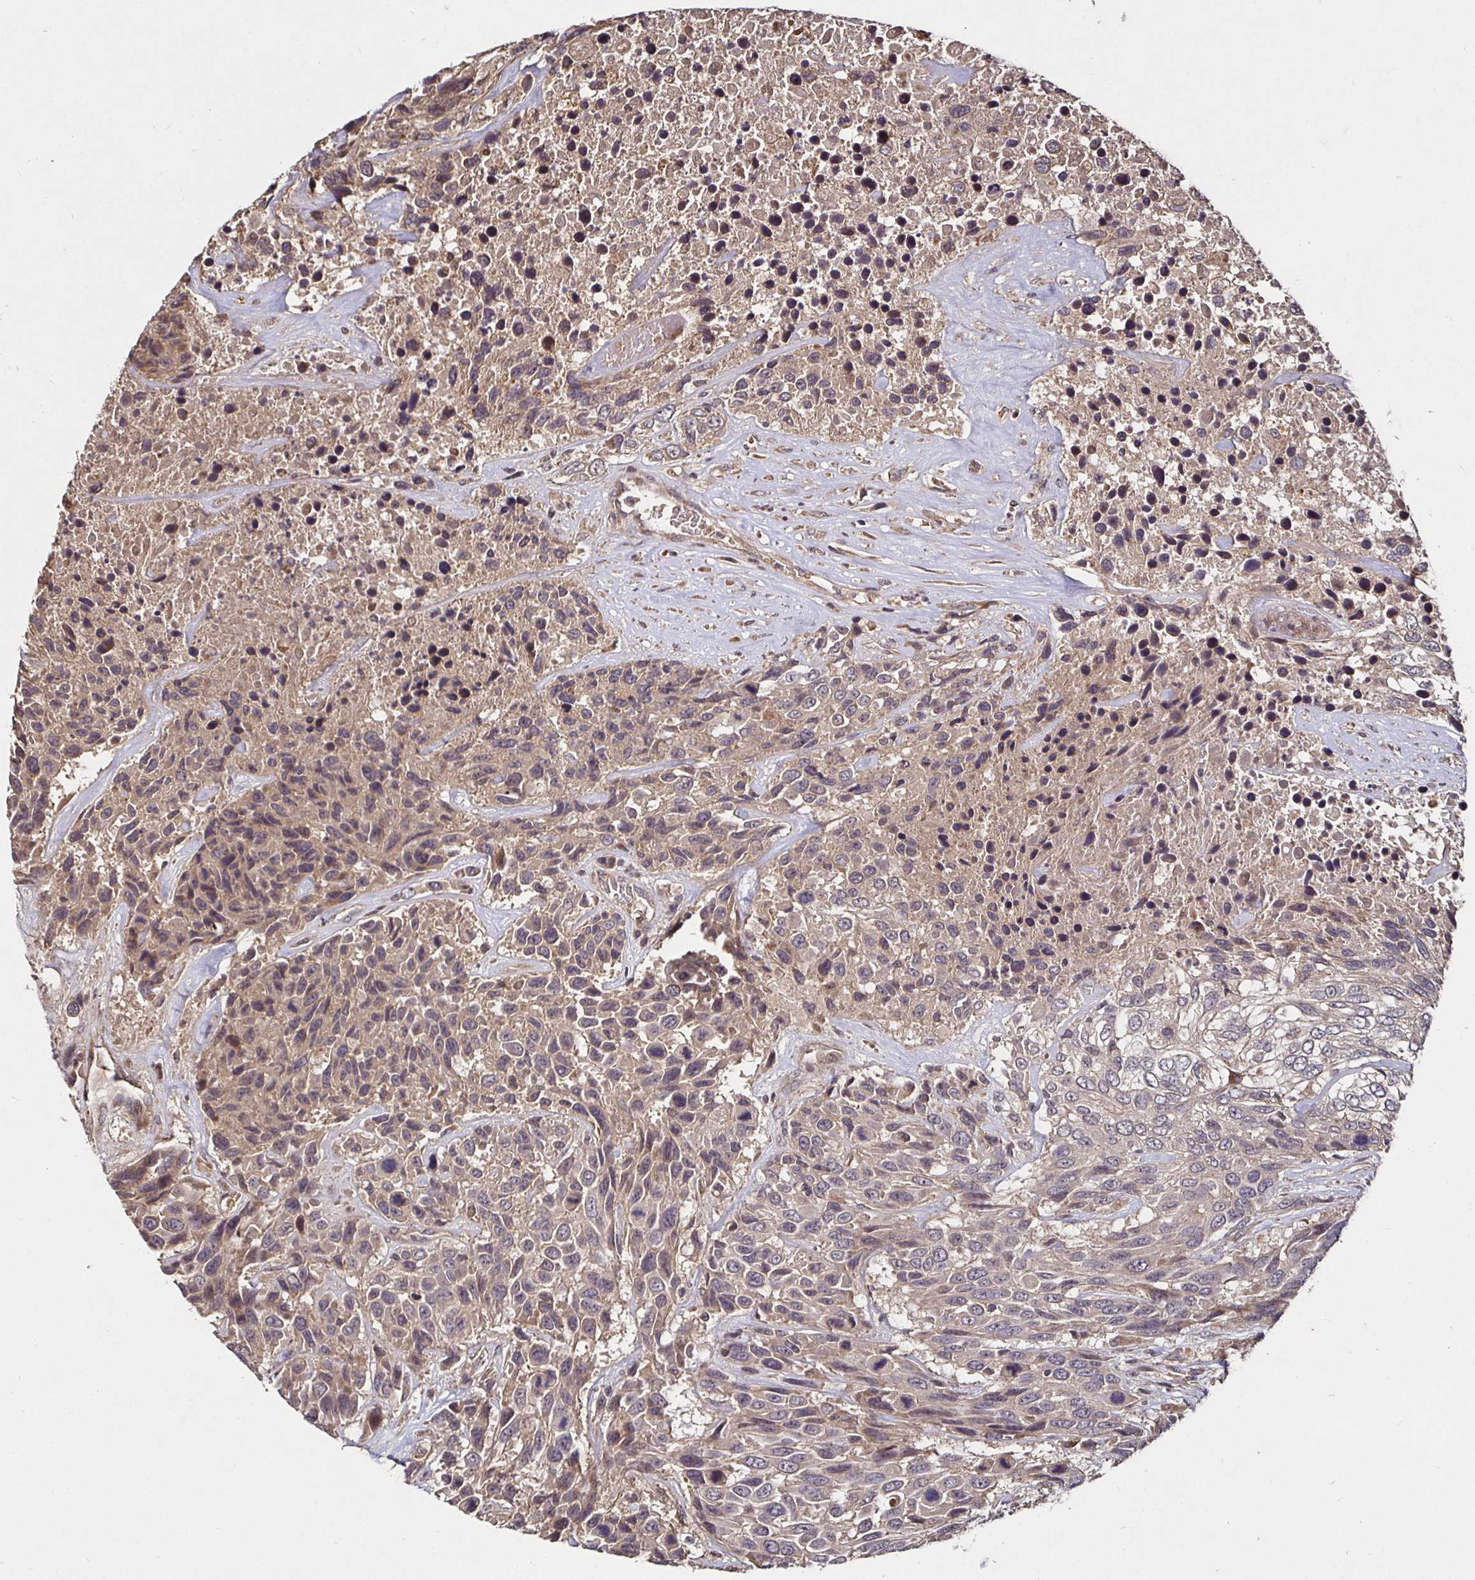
{"staining": {"intensity": "weak", "quantity": ">75%", "location": "cytoplasmic/membranous"}, "tissue": "urothelial cancer", "cell_type": "Tumor cells", "image_type": "cancer", "snomed": [{"axis": "morphology", "description": "Urothelial carcinoma, High grade"}, {"axis": "topography", "description": "Urinary bladder"}], "caption": "Immunohistochemistry (DAB (3,3'-diaminobenzidine)) staining of human urothelial cancer shows weak cytoplasmic/membranous protein staining in approximately >75% of tumor cells.", "gene": "SMYD3", "patient": {"sex": "female", "age": 70}}